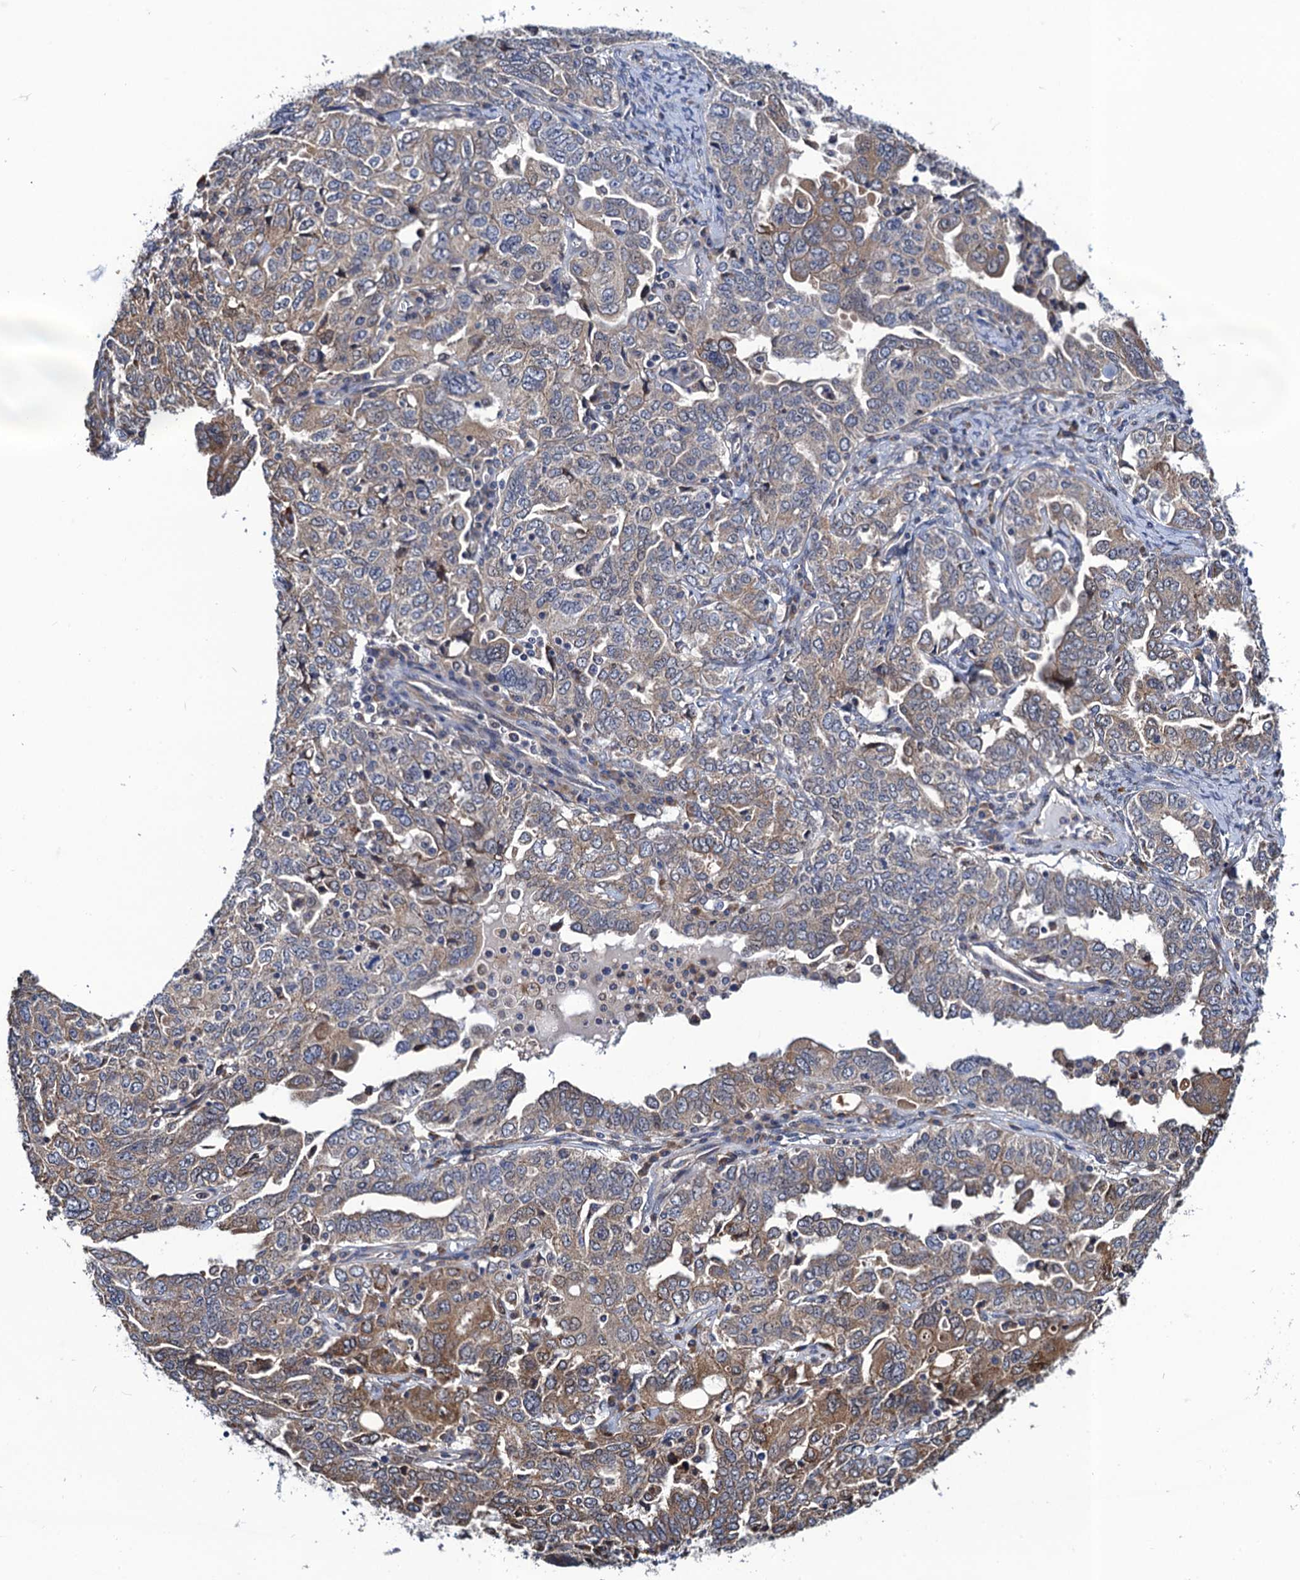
{"staining": {"intensity": "weak", "quantity": "25%-75%", "location": "cytoplasmic/membranous"}, "tissue": "ovarian cancer", "cell_type": "Tumor cells", "image_type": "cancer", "snomed": [{"axis": "morphology", "description": "Carcinoma, endometroid"}, {"axis": "topography", "description": "Ovary"}], "caption": "Immunohistochemical staining of human ovarian endometroid carcinoma displays low levels of weak cytoplasmic/membranous positivity in approximately 25%-75% of tumor cells. The protein is shown in brown color, while the nuclei are stained blue.", "gene": "PGLS", "patient": {"sex": "female", "age": 62}}